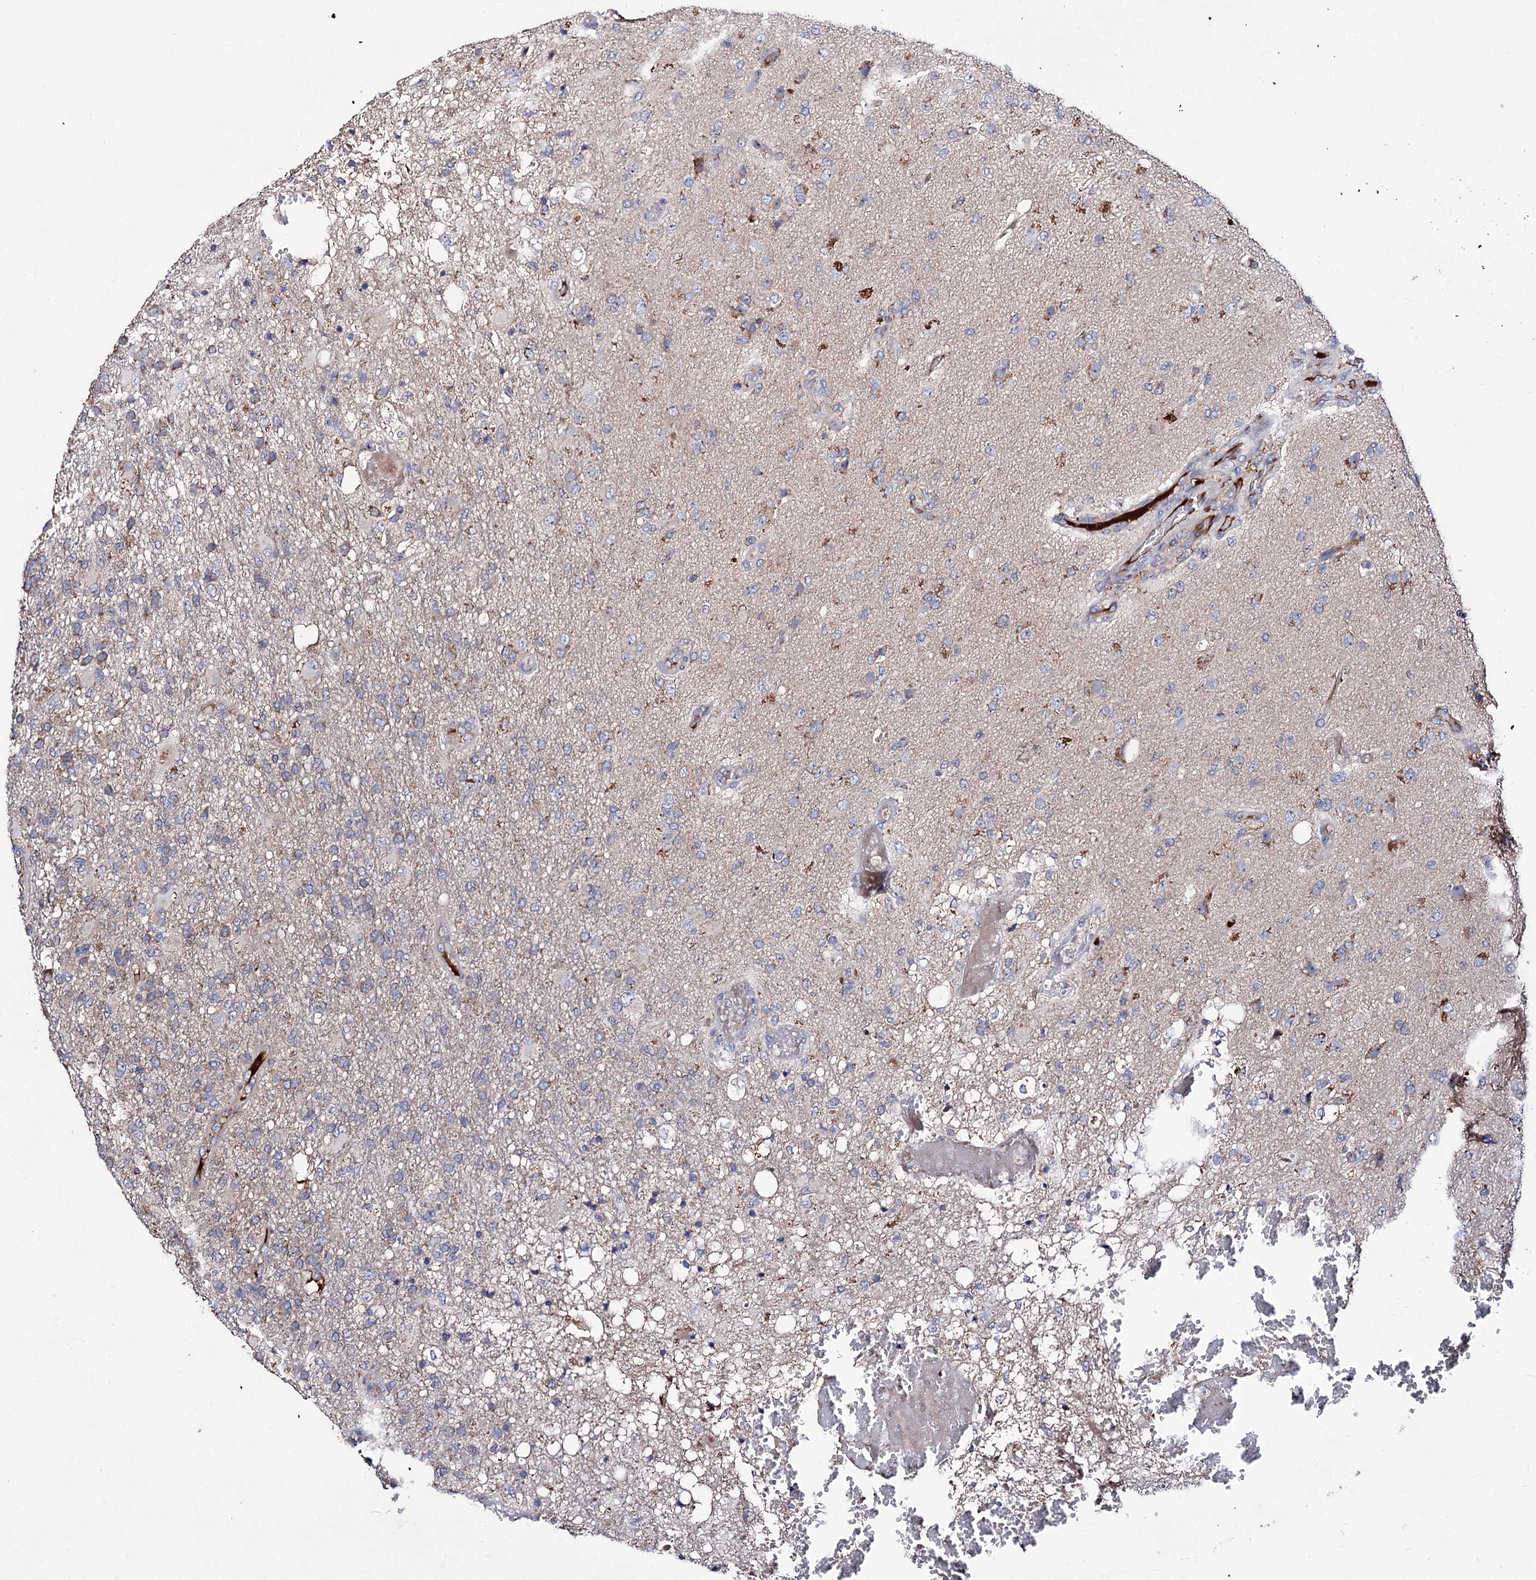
{"staining": {"intensity": "weak", "quantity": "<25%", "location": "cytoplasmic/membranous"}, "tissue": "glioma", "cell_type": "Tumor cells", "image_type": "cancer", "snomed": [{"axis": "morphology", "description": "Glioma, malignant, High grade"}, {"axis": "topography", "description": "Brain"}], "caption": "The micrograph reveals no staining of tumor cells in glioma.", "gene": "CLPB", "patient": {"sex": "female", "age": 74}}